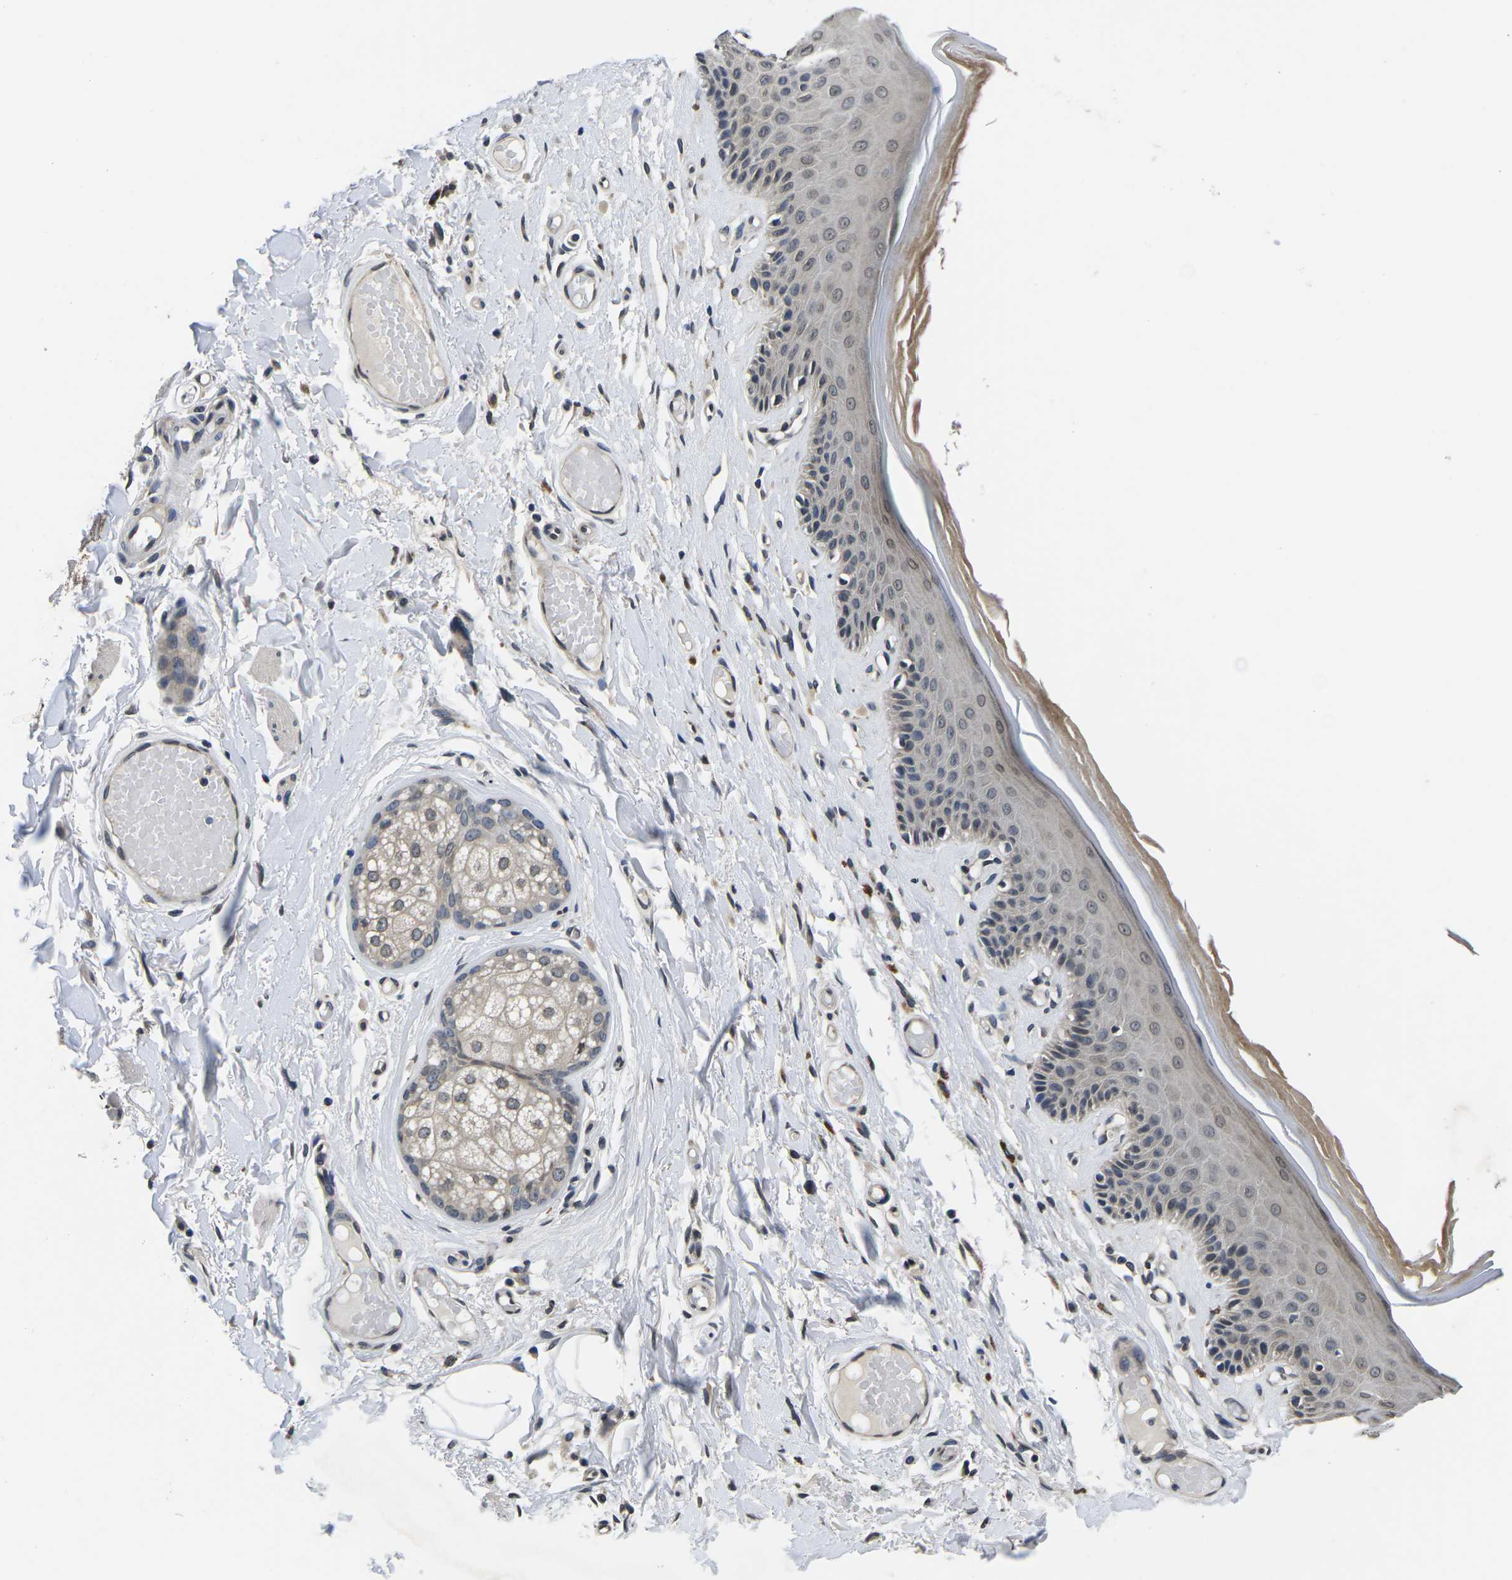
{"staining": {"intensity": "moderate", "quantity": "25%-75%", "location": "cytoplasmic/membranous,nuclear"}, "tissue": "skin", "cell_type": "Epidermal cells", "image_type": "normal", "snomed": [{"axis": "morphology", "description": "Normal tissue, NOS"}, {"axis": "topography", "description": "Vulva"}], "caption": "The immunohistochemical stain shows moderate cytoplasmic/membranous,nuclear positivity in epidermal cells of unremarkable skin. Nuclei are stained in blue.", "gene": "SNX10", "patient": {"sex": "female", "age": 73}}